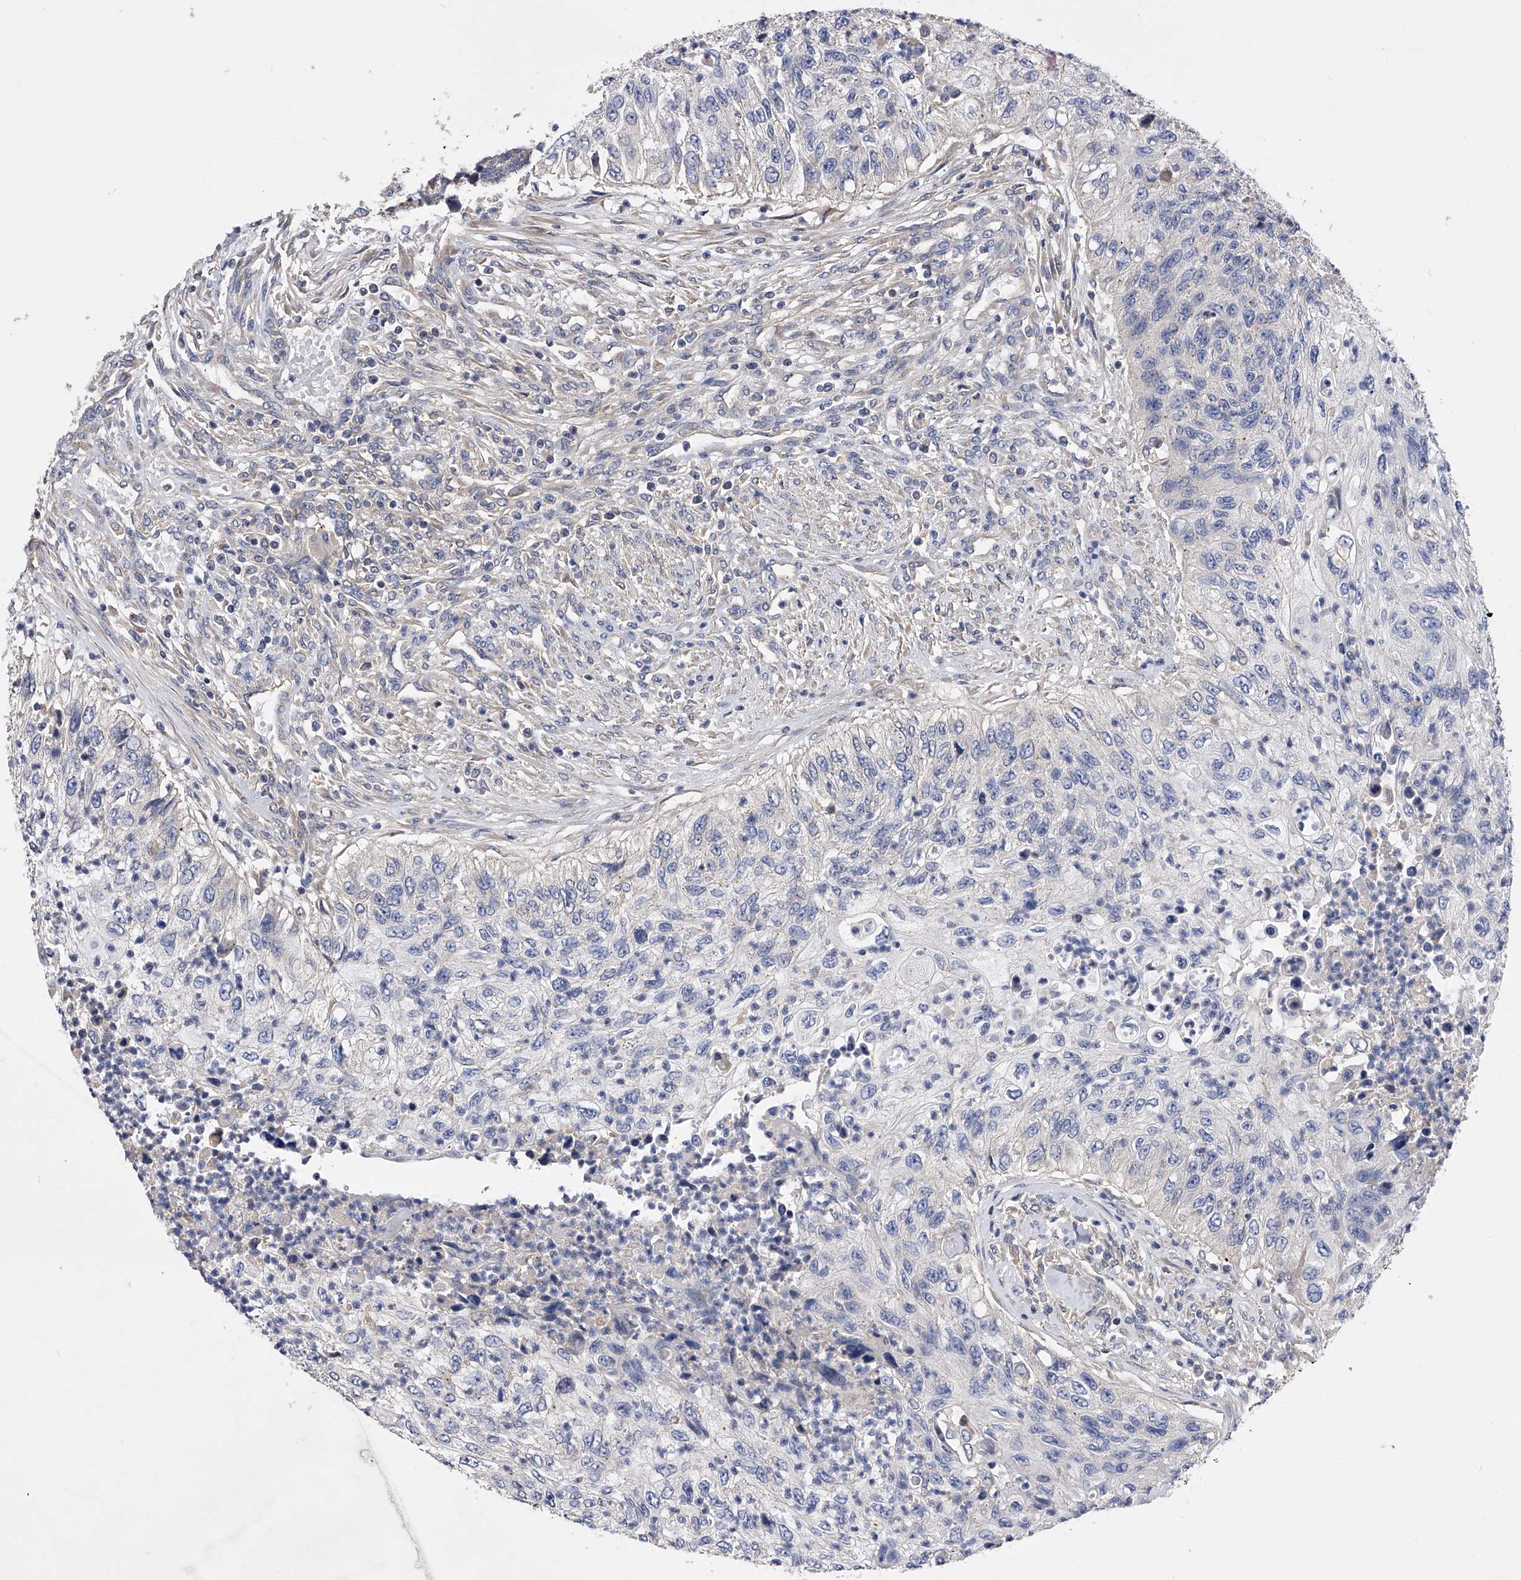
{"staining": {"intensity": "negative", "quantity": "none", "location": "none"}, "tissue": "urothelial cancer", "cell_type": "Tumor cells", "image_type": "cancer", "snomed": [{"axis": "morphology", "description": "Urothelial carcinoma, High grade"}, {"axis": "topography", "description": "Urinary bladder"}], "caption": "Tumor cells show no significant protein positivity in urothelial cancer. Brightfield microscopy of IHC stained with DAB (3,3'-diaminobenzidine) (brown) and hematoxylin (blue), captured at high magnification.", "gene": "ARL4C", "patient": {"sex": "female", "age": 60}}